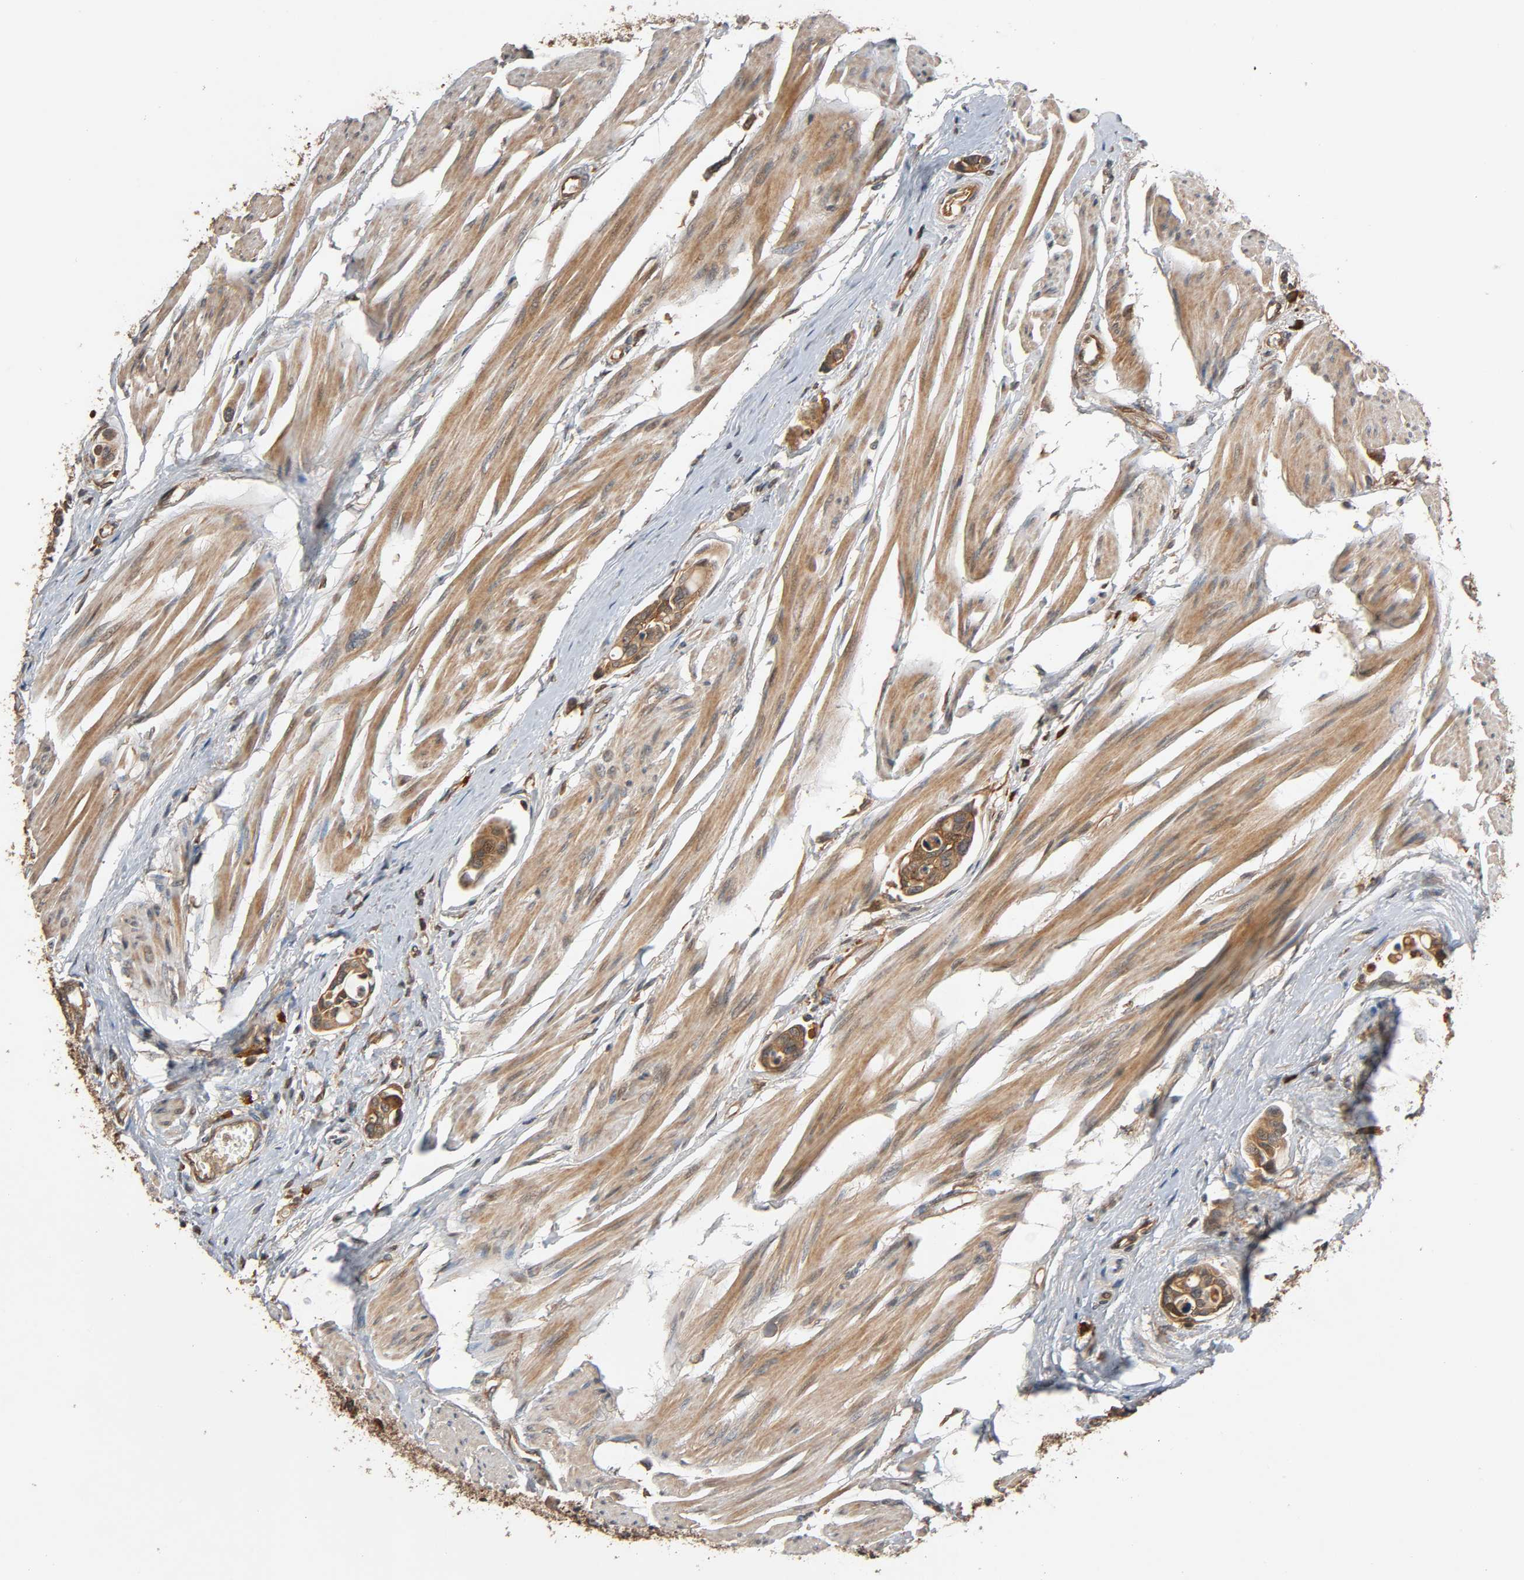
{"staining": {"intensity": "strong", "quantity": ">75%", "location": "cytoplasmic/membranous"}, "tissue": "urothelial cancer", "cell_type": "Tumor cells", "image_type": "cancer", "snomed": [{"axis": "morphology", "description": "Urothelial carcinoma, High grade"}, {"axis": "topography", "description": "Urinary bladder"}], "caption": "A high-resolution photomicrograph shows IHC staining of high-grade urothelial carcinoma, which reveals strong cytoplasmic/membranous staining in approximately >75% of tumor cells. The staining is performed using DAB brown chromogen to label protein expression. The nuclei are counter-stained blue using hematoxylin.", "gene": "MAP3K8", "patient": {"sex": "male", "age": 78}}